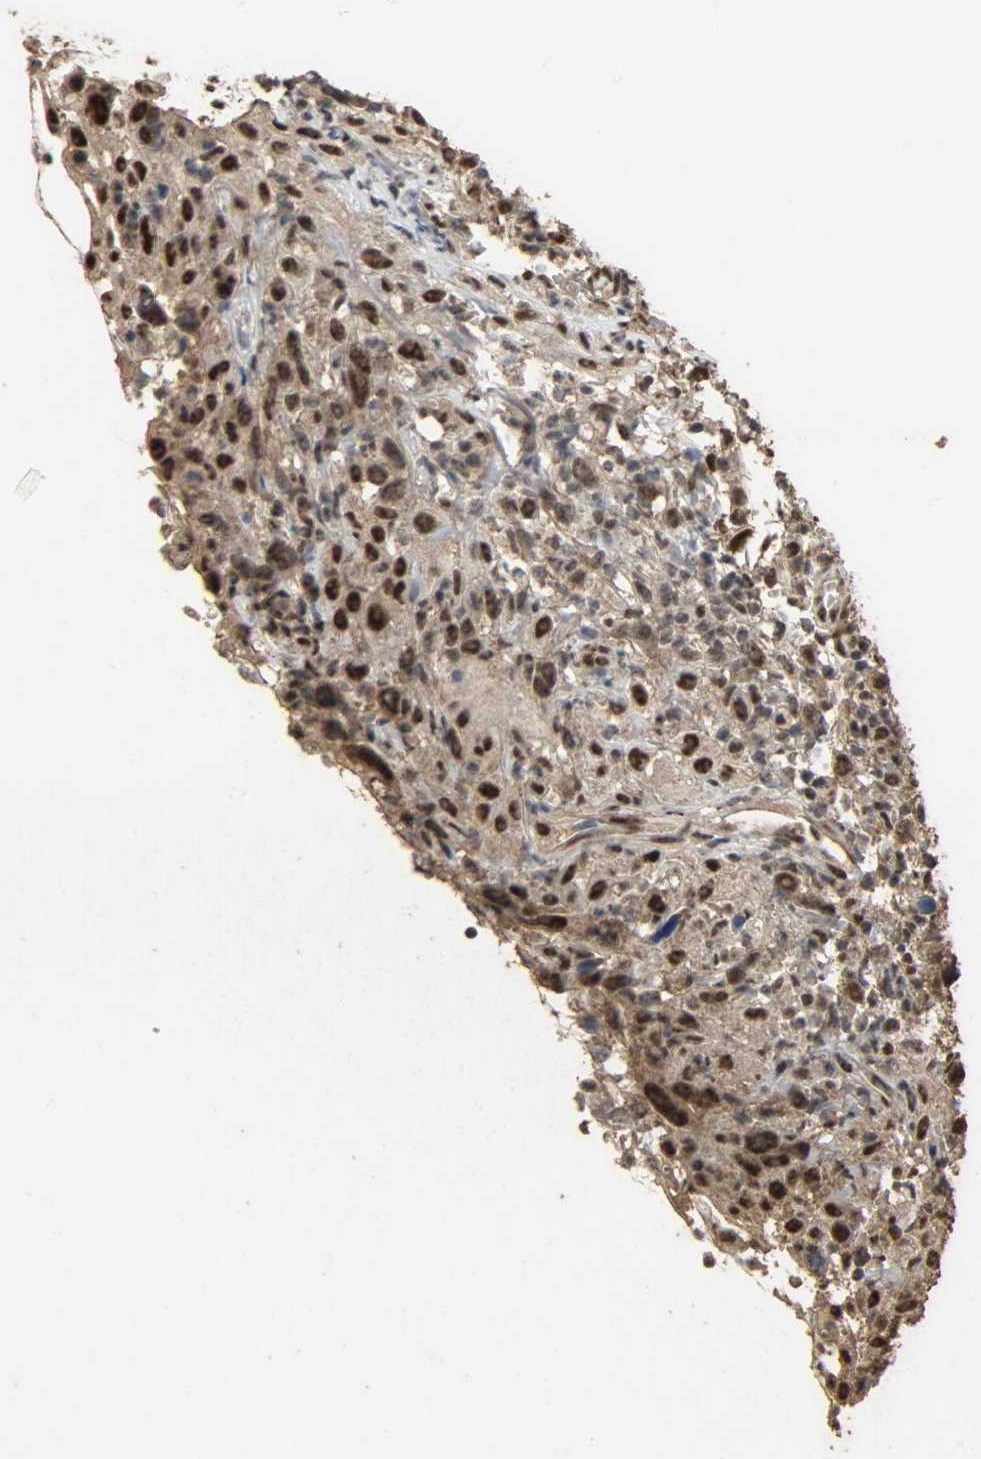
{"staining": {"intensity": "strong", "quantity": ">75%", "location": "cytoplasmic/membranous,nuclear"}, "tissue": "thyroid cancer", "cell_type": "Tumor cells", "image_type": "cancer", "snomed": [{"axis": "morphology", "description": "Carcinoma, NOS"}, {"axis": "topography", "description": "Thyroid gland"}], "caption": "IHC micrograph of neoplastic tissue: thyroid cancer (carcinoma) stained using IHC displays high levels of strong protein expression localized specifically in the cytoplasmic/membranous and nuclear of tumor cells, appearing as a cytoplasmic/membranous and nuclear brown color.", "gene": "CCNT2", "patient": {"sex": "female", "age": 77}}